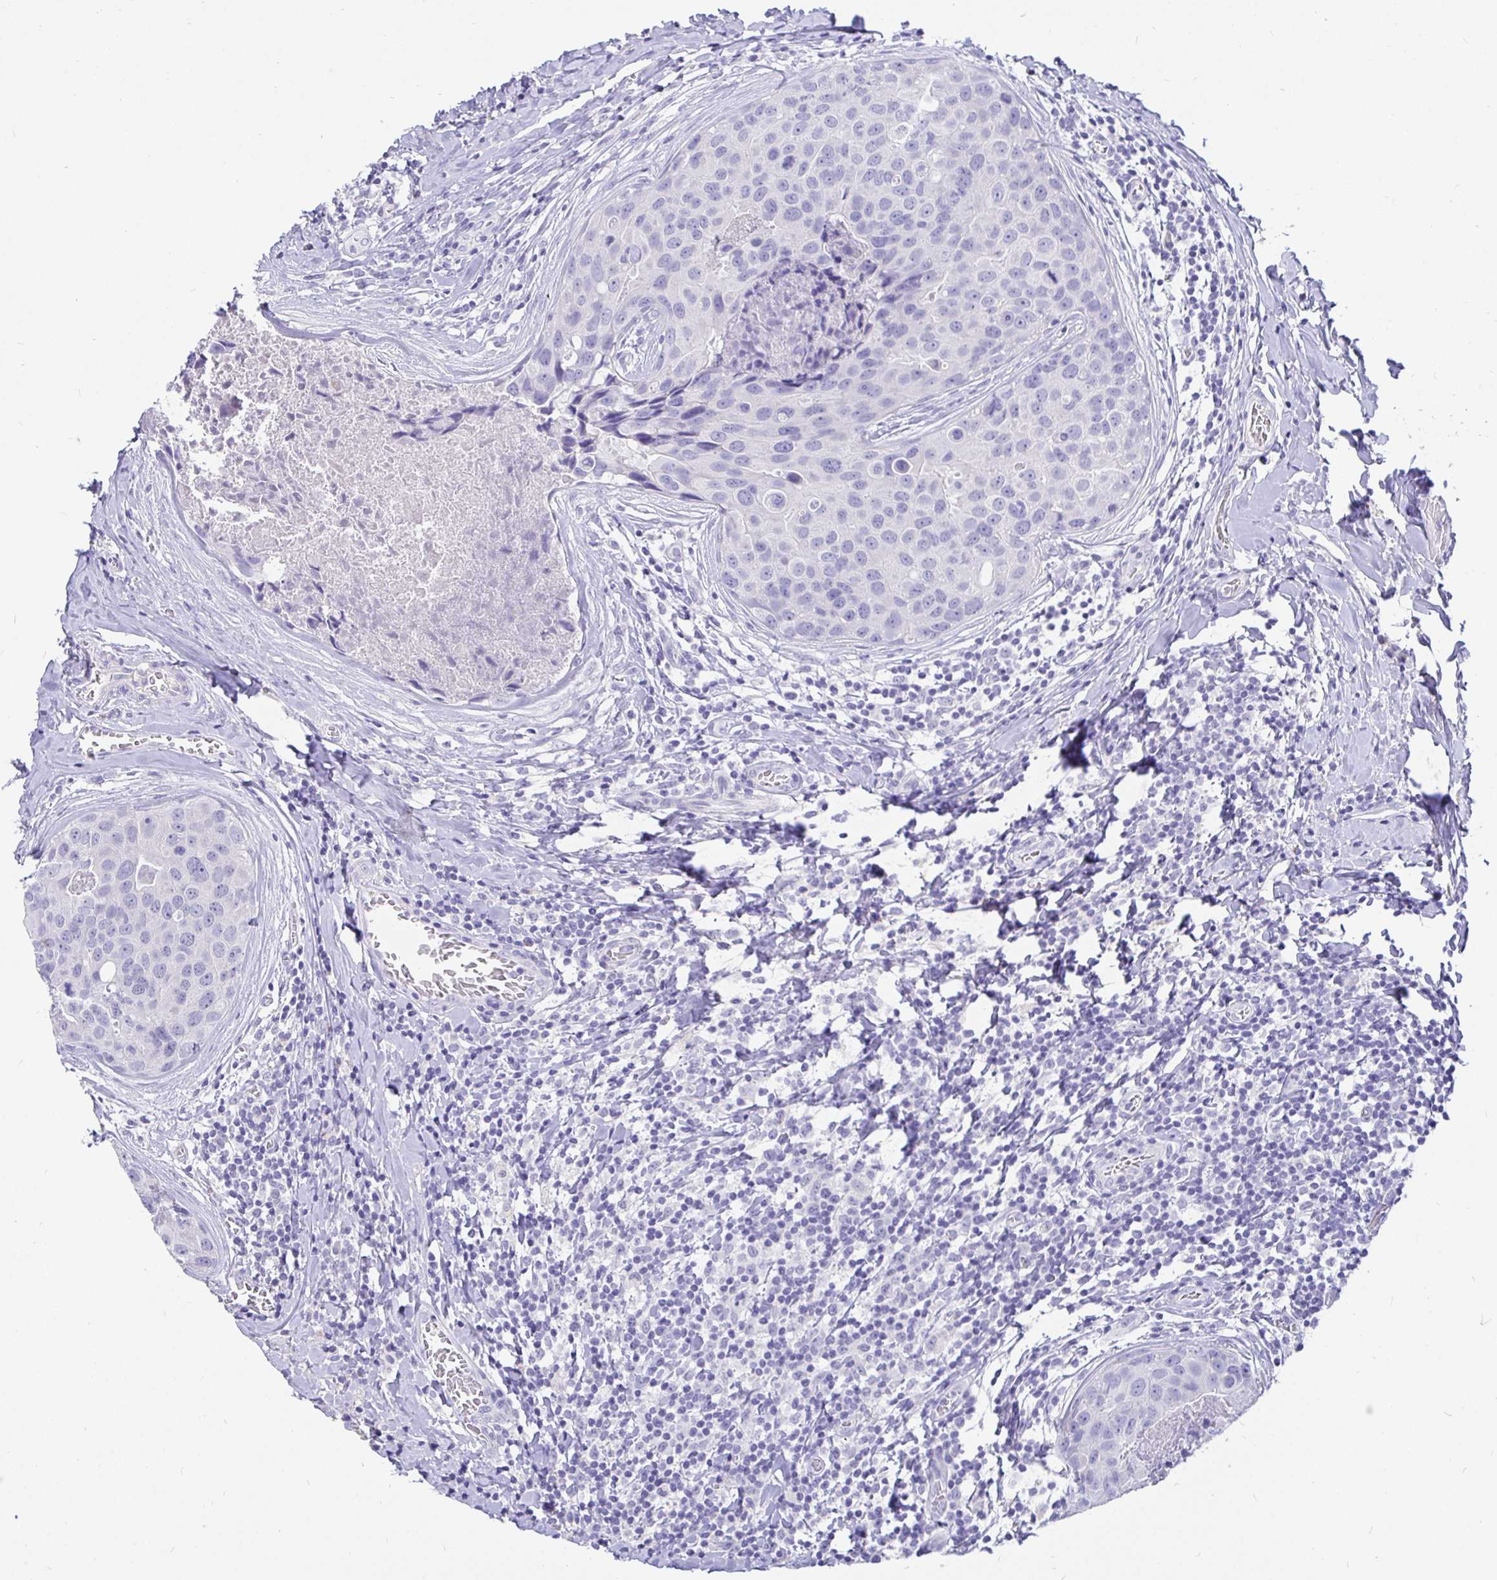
{"staining": {"intensity": "negative", "quantity": "none", "location": "none"}, "tissue": "breast cancer", "cell_type": "Tumor cells", "image_type": "cancer", "snomed": [{"axis": "morphology", "description": "Duct carcinoma"}, {"axis": "topography", "description": "Breast"}], "caption": "Breast cancer (intraductal carcinoma) stained for a protein using IHC shows no positivity tumor cells.", "gene": "TPTE", "patient": {"sex": "female", "age": 24}}